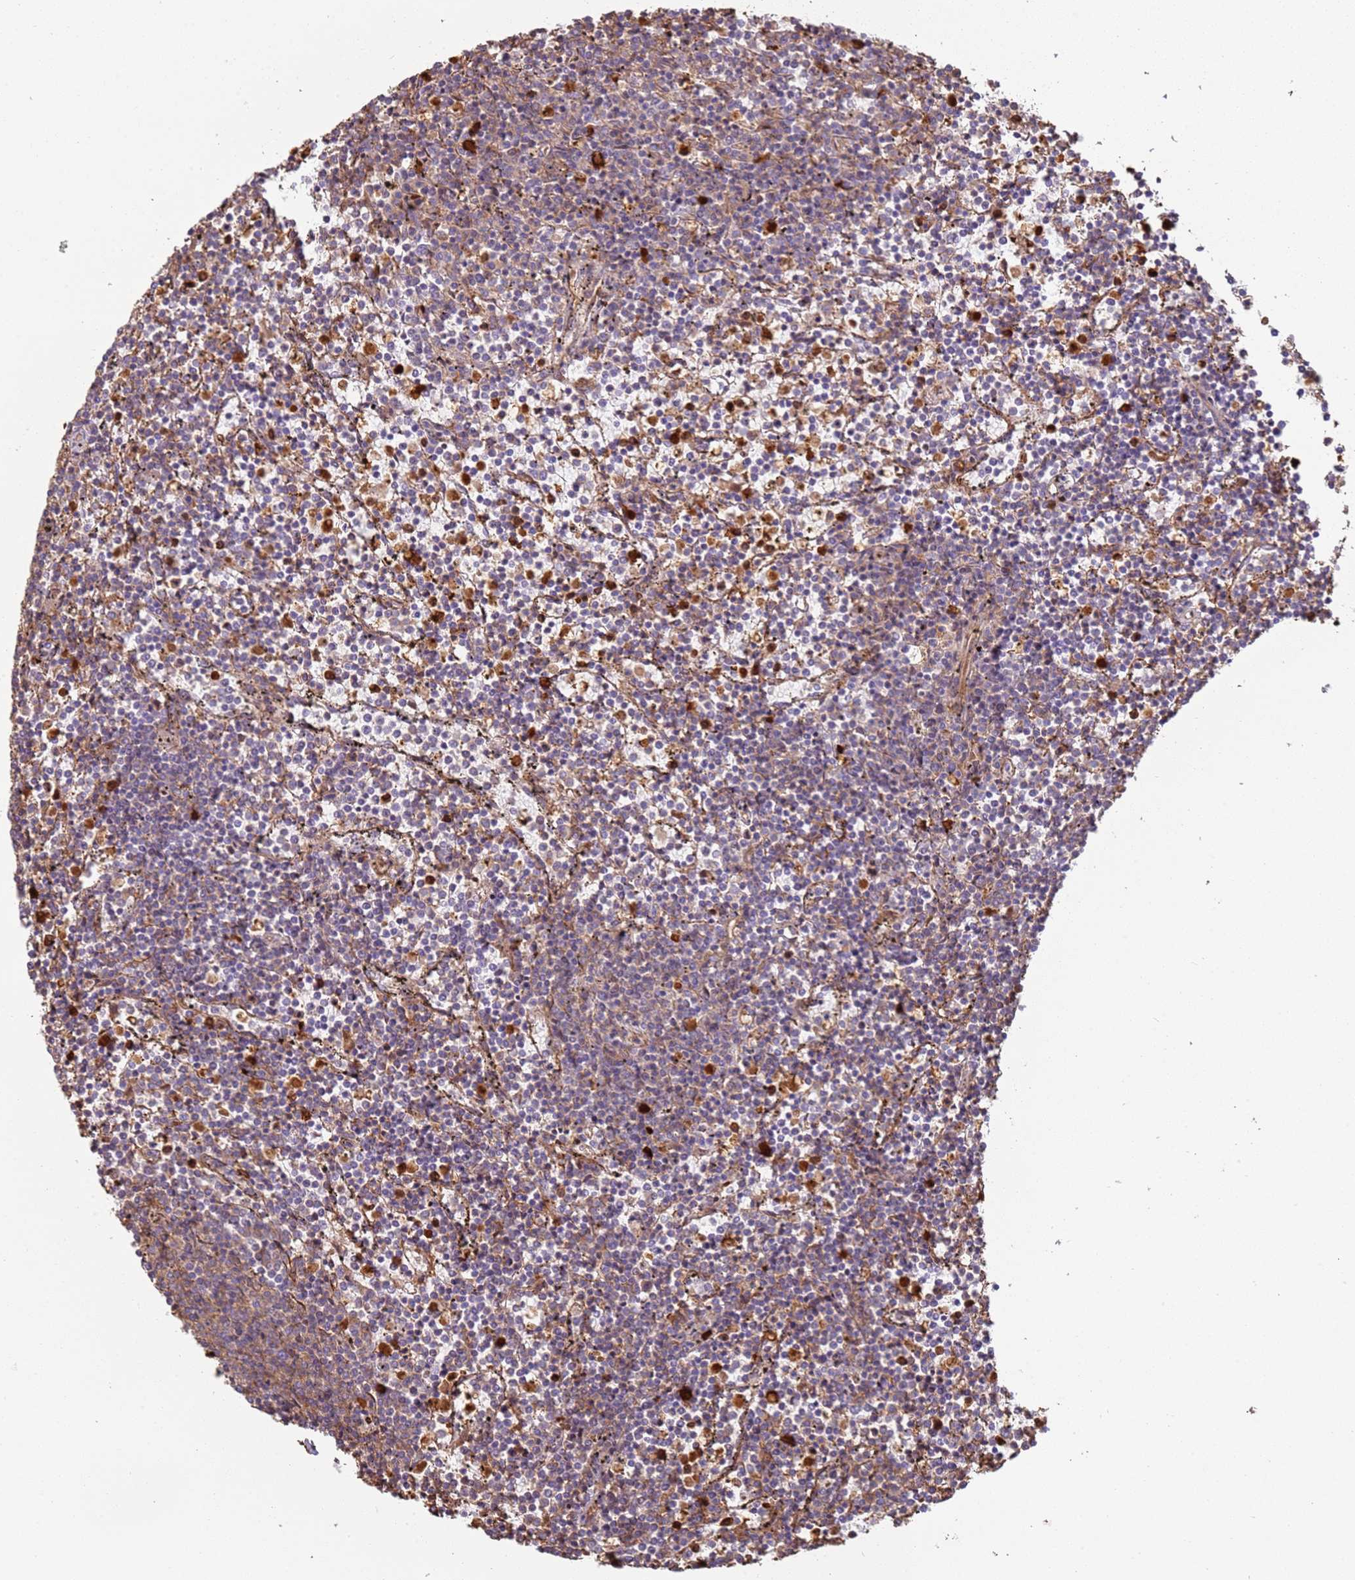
{"staining": {"intensity": "weak", "quantity": "25%-75%", "location": "cytoplasmic/membranous"}, "tissue": "lymphoma", "cell_type": "Tumor cells", "image_type": "cancer", "snomed": [{"axis": "morphology", "description": "Malignant lymphoma, non-Hodgkin's type, Low grade"}, {"axis": "topography", "description": "Spleen"}], "caption": "Human lymphoma stained with a brown dye shows weak cytoplasmic/membranous positive expression in about 25%-75% of tumor cells.", "gene": "NDUFAF4", "patient": {"sex": "female", "age": 50}}